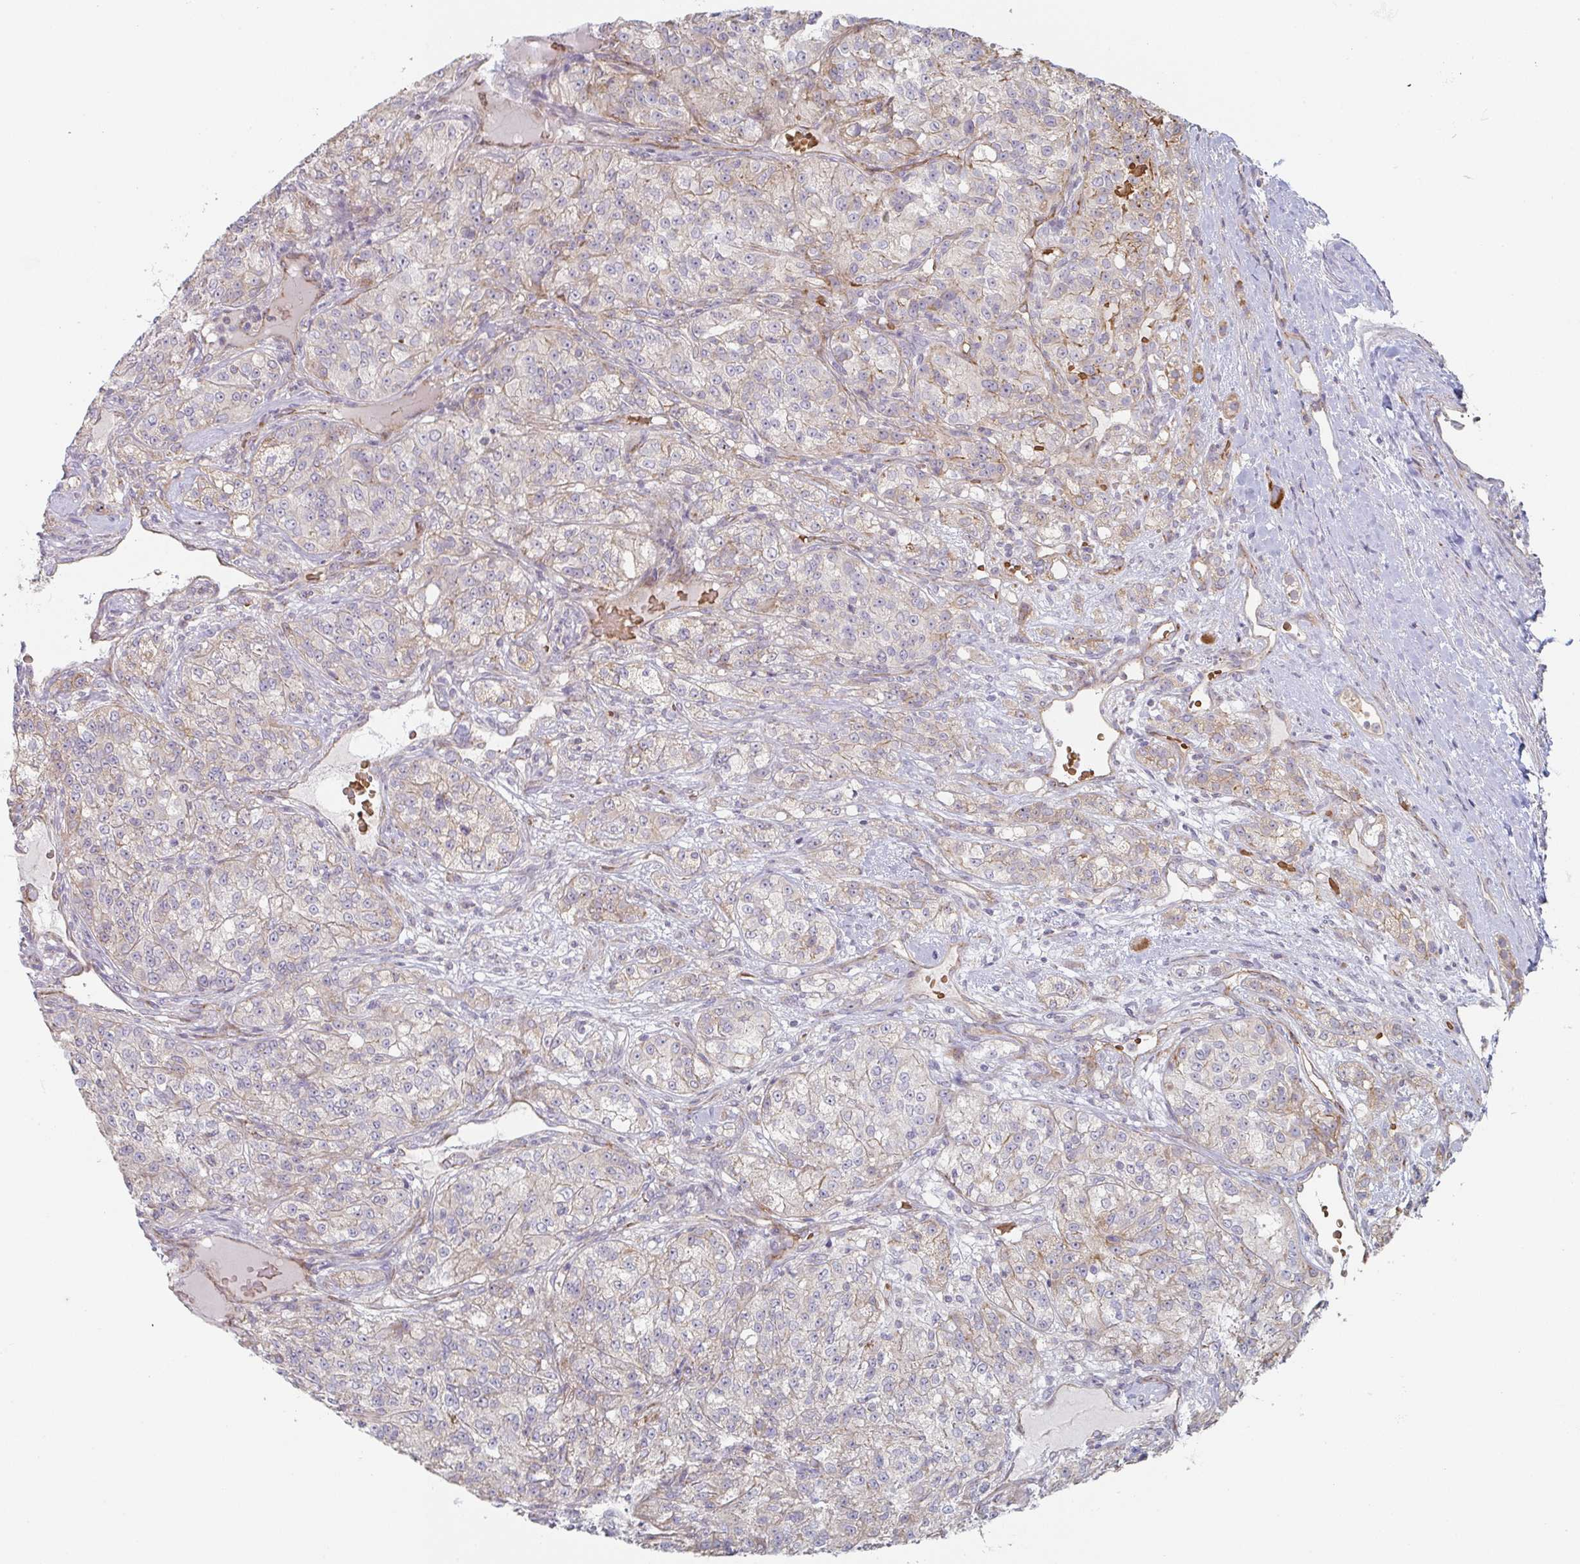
{"staining": {"intensity": "weak", "quantity": "<25%", "location": "cytoplasmic/membranous"}, "tissue": "renal cancer", "cell_type": "Tumor cells", "image_type": "cancer", "snomed": [{"axis": "morphology", "description": "Adenocarcinoma, NOS"}, {"axis": "topography", "description": "Kidney"}], "caption": "Histopathology image shows no protein positivity in tumor cells of renal cancer (adenocarcinoma) tissue. (Immunohistochemistry (ihc), brightfield microscopy, high magnification).", "gene": "ZNF526", "patient": {"sex": "female", "age": 63}}